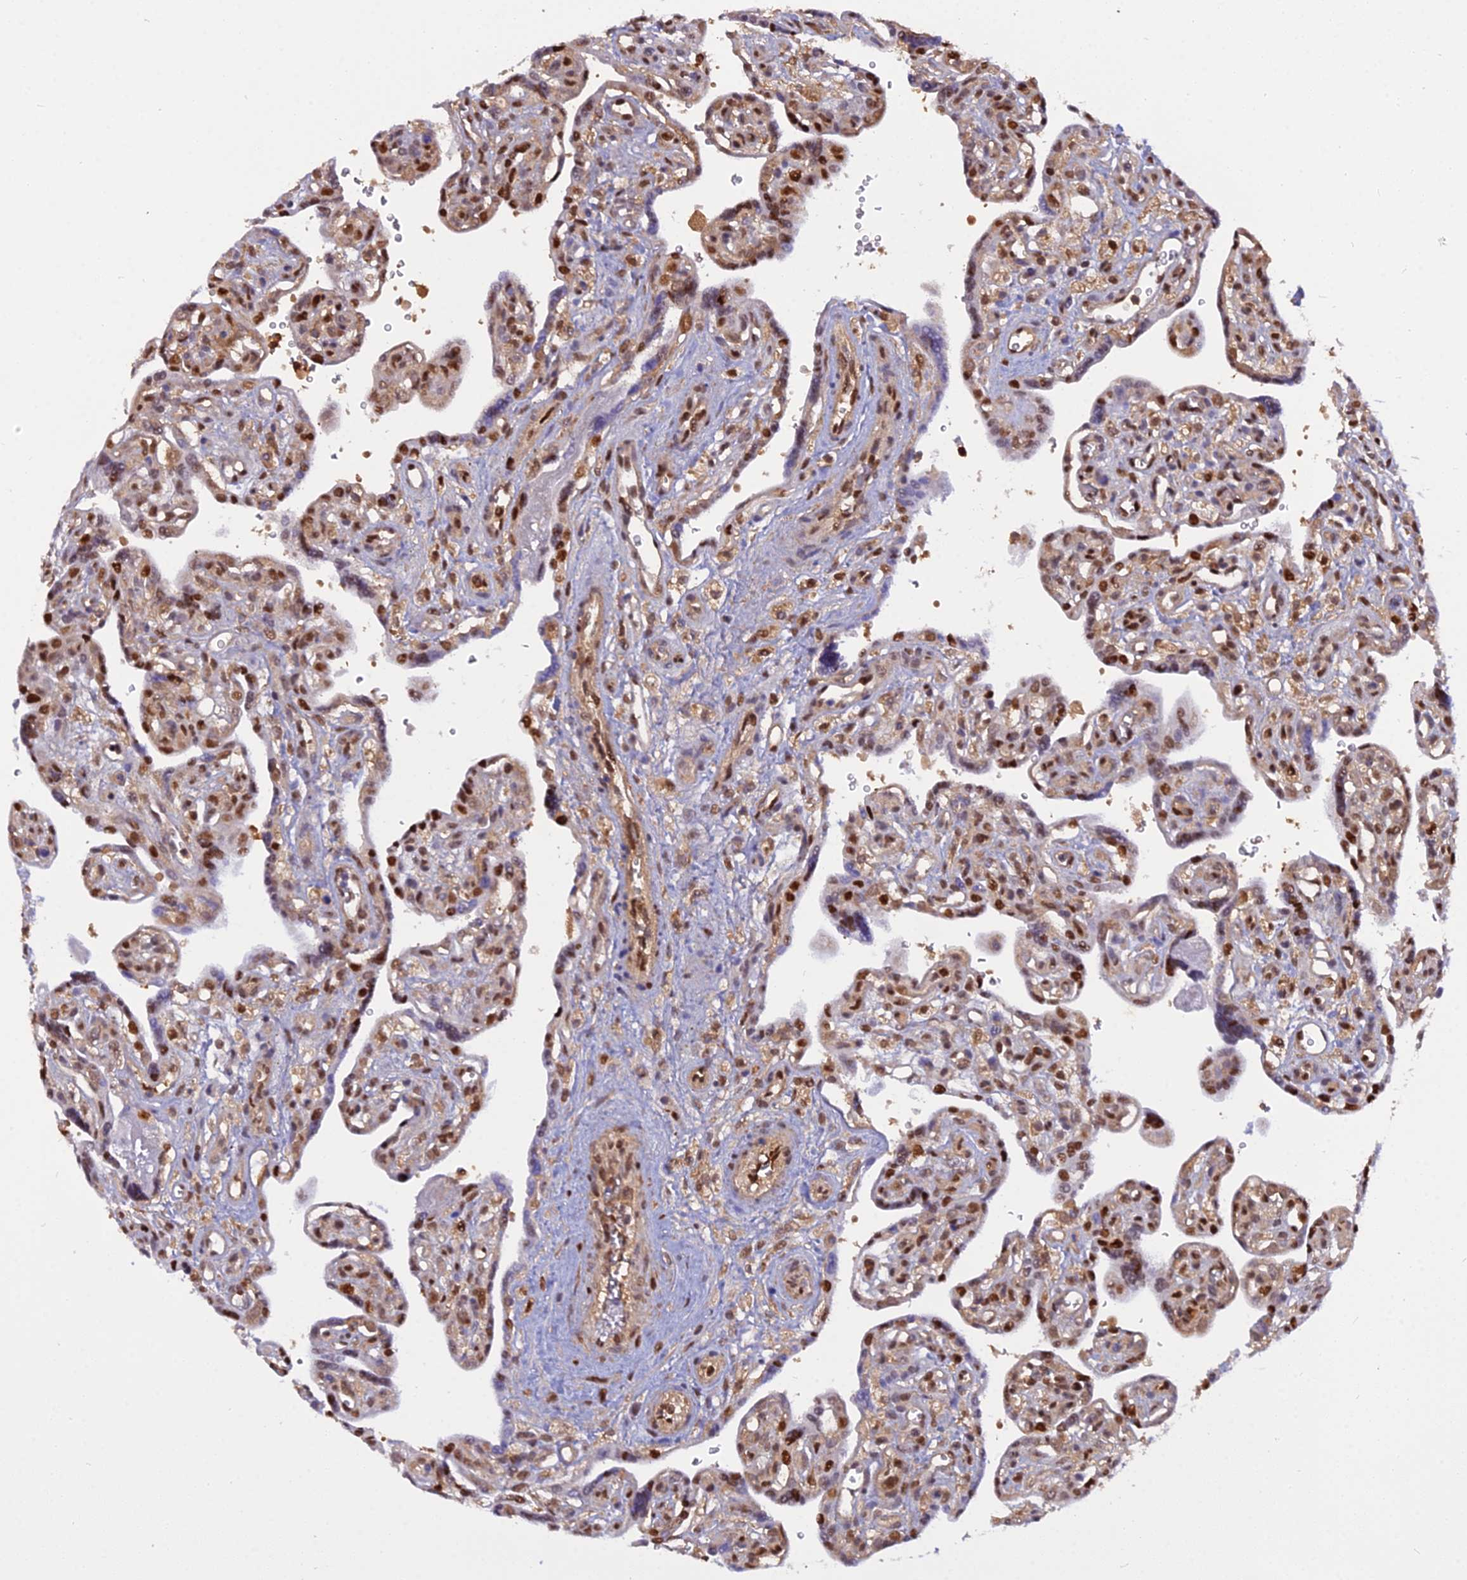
{"staining": {"intensity": "moderate", "quantity": "25%-75%", "location": "nuclear"}, "tissue": "placenta", "cell_type": "Trophoblastic cells", "image_type": "normal", "snomed": [{"axis": "morphology", "description": "Normal tissue, NOS"}, {"axis": "topography", "description": "Placenta"}], "caption": "Immunohistochemistry (DAB) staining of benign human placenta displays moderate nuclear protein expression in approximately 25%-75% of trophoblastic cells.", "gene": "NPEPL1", "patient": {"sex": "female", "age": 39}}